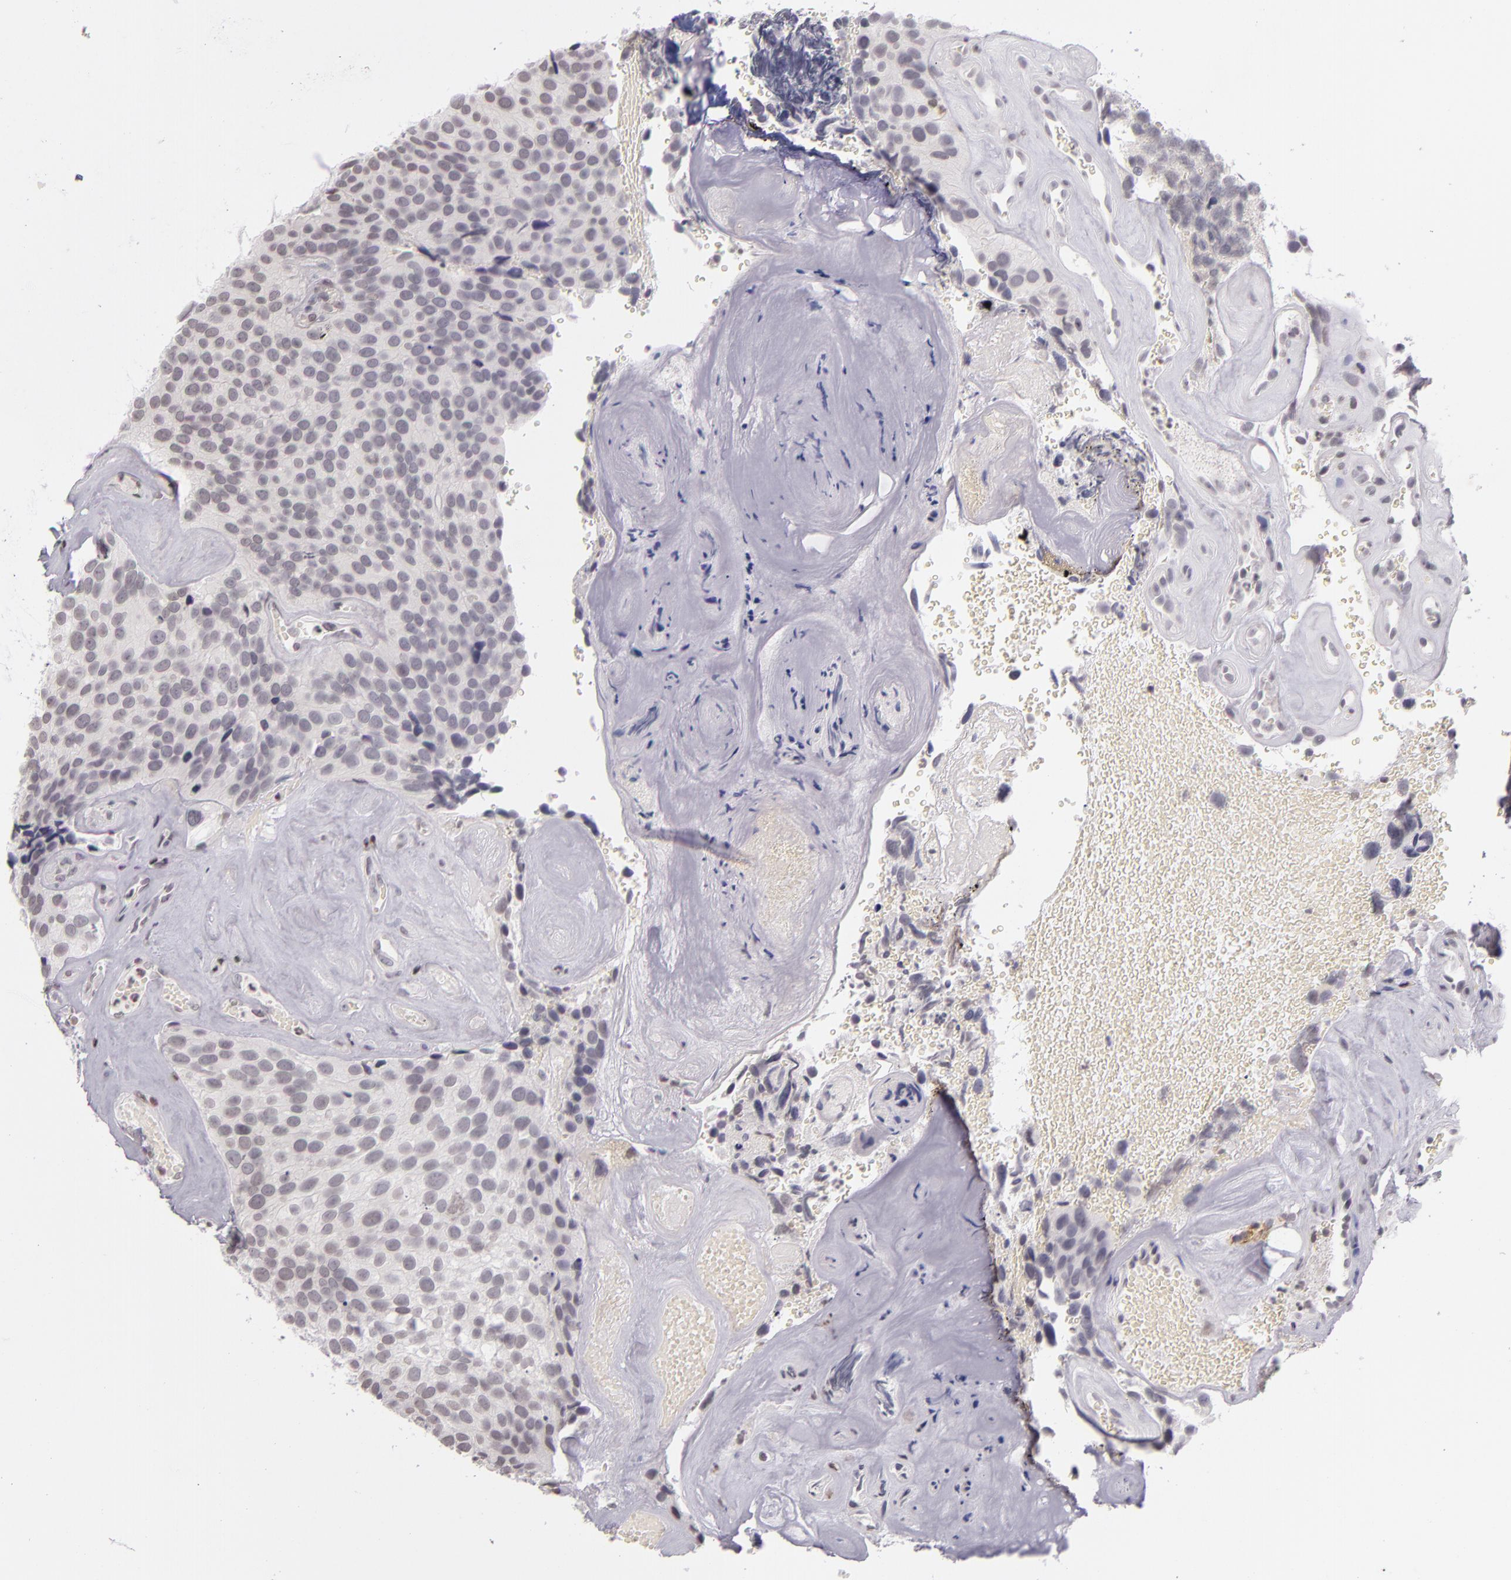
{"staining": {"intensity": "negative", "quantity": "none", "location": "none"}, "tissue": "urothelial cancer", "cell_type": "Tumor cells", "image_type": "cancer", "snomed": [{"axis": "morphology", "description": "Urothelial carcinoma, High grade"}, {"axis": "topography", "description": "Urinary bladder"}], "caption": "DAB immunohistochemical staining of urothelial carcinoma (high-grade) exhibits no significant staining in tumor cells.", "gene": "CD40", "patient": {"sex": "male", "age": 72}}